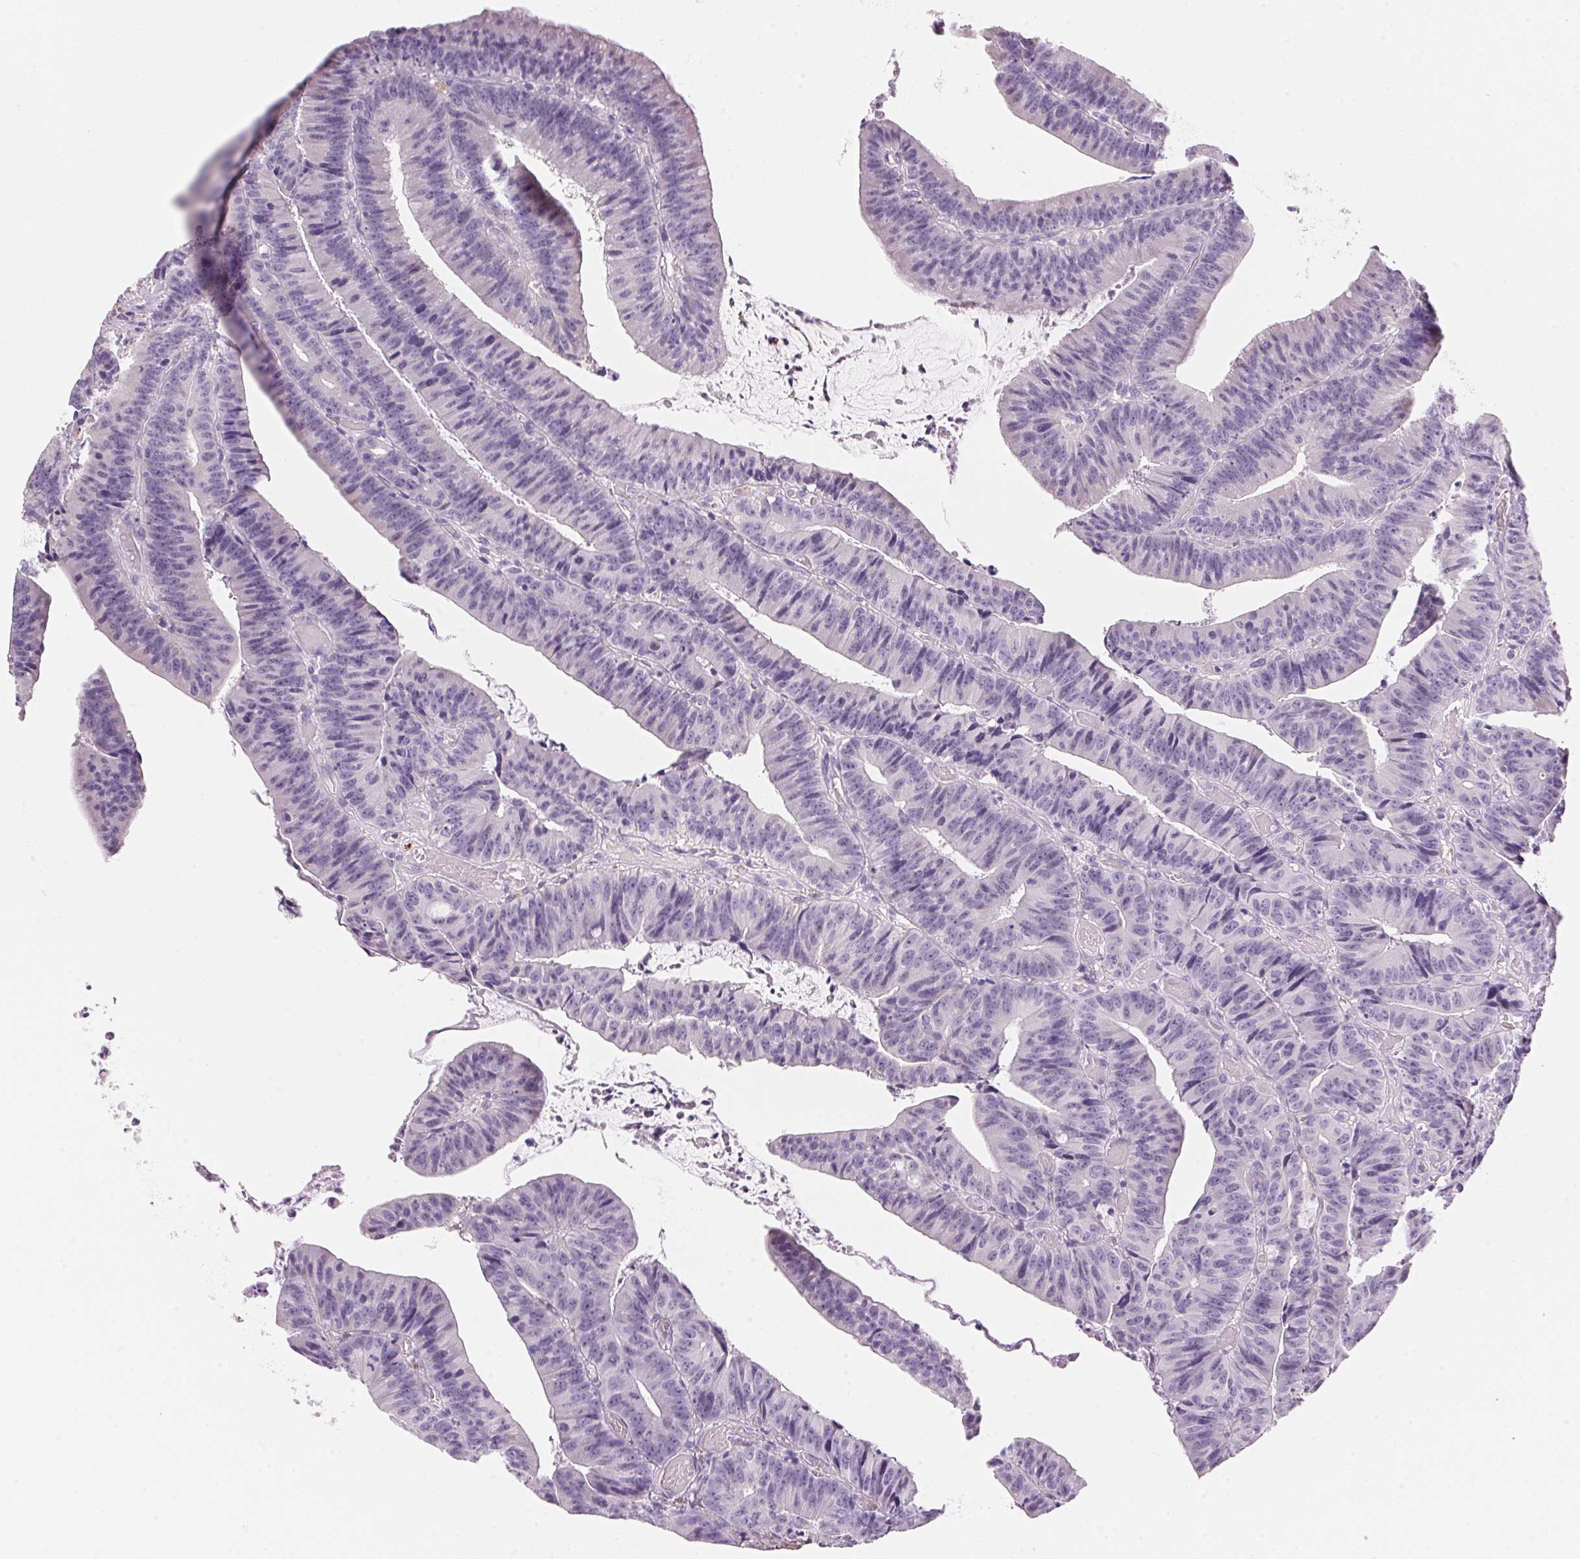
{"staining": {"intensity": "negative", "quantity": "none", "location": "none"}, "tissue": "colorectal cancer", "cell_type": "Tumor cells", "image_type": "cancer", "snomed": [{"axis": "morphology", "description": "Adenocarcinoma, NOS"}, {"axis": "topography", "description": "Colon"}], "caption": "Colorectal adenocarcinoma was stained to show a protein in brown. There is no significant staining in tumor cells. (DAB (3,3'-diaminobenzidine) IHC with hematoxylin counter stain).", "gene": "CYP11B1", "patient": {"sex": "female", "age": 78}}